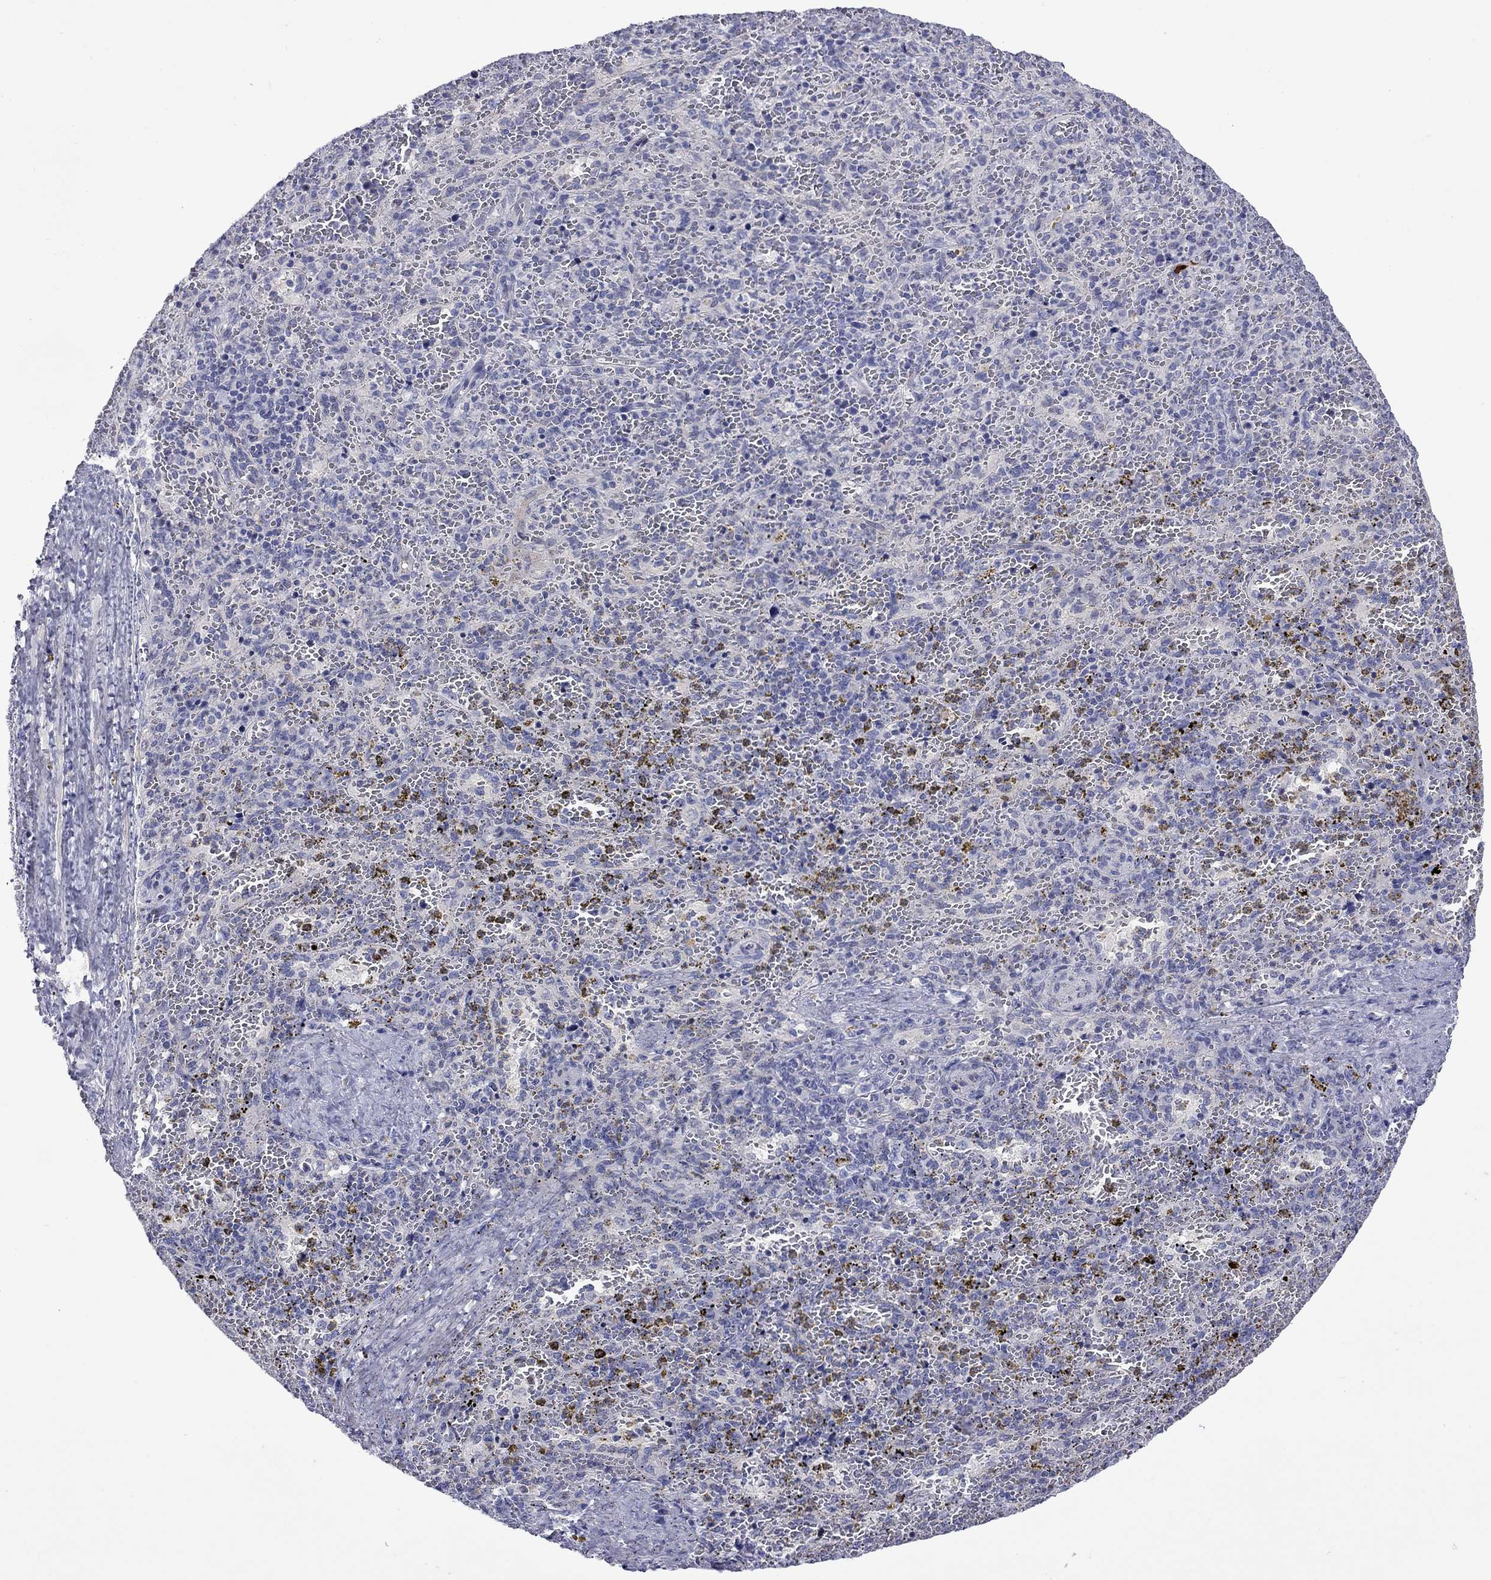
{"staining": {"intensity": "negative", "quantity": "none", "location": "none"}, "tissue": "spleen", "cell_type": "Cells in red pulp", "image_type": "normal", "snomed": [{"axis": "morphology", "description": "Normal tissue, NOS"}, {"axis": "topography", "description": "Spleen"}], "caption": "A histopathology image of human spleen is negative for staining in cells in red pulp. Brightfield microscopy of IHC stained with DAB (3,3'-diaminobenzidine) (brown) and hematoxylin (blue), captured at high magnification.", "gene": "CTNNBIP1", "patient": {"sex": "female", "age": 50}}